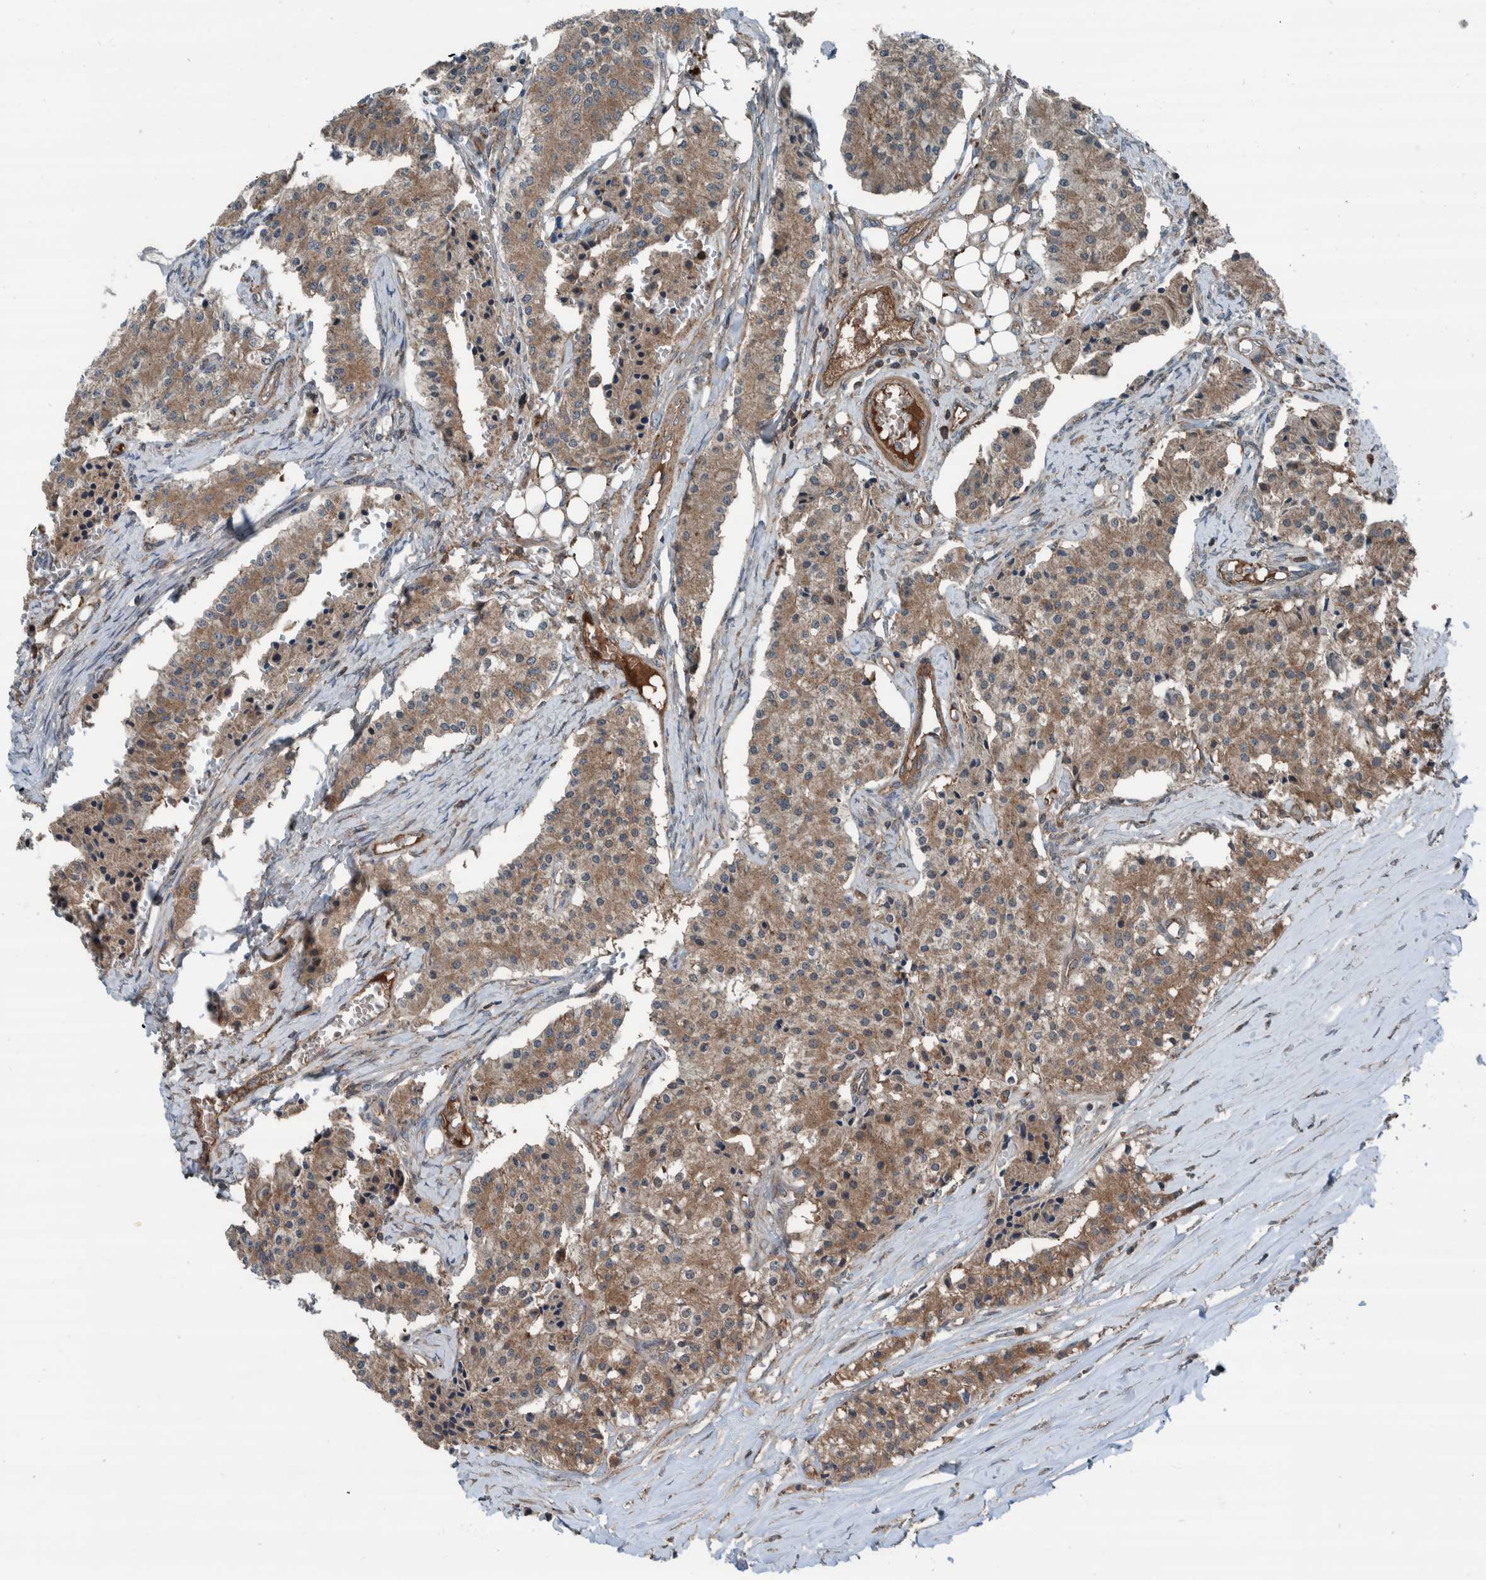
{"staining": {"intensity": "moderate", "quantity": ">75%", "location": "cytoplasmic/membranous"}, "tissue": "carcinoid", "cell_type": "Tumor cells", "image_type": "cancer", "snomed": [{"axis": "morphology", "description": "Carcinoid, malignant, NOS"}, {"axis": "topography", "description": "Colon"}], "caption": "Immunohistochemical staining of human malignant carcinoid displays medium levels of moderate cytoplasmic/membranous protein expression in about >75% of tumor cells. (DAB IHC with brightfield microscopy, high magnification).", "gene": "CUEDC1", "patient": {"sex": "female", "age": 52}}